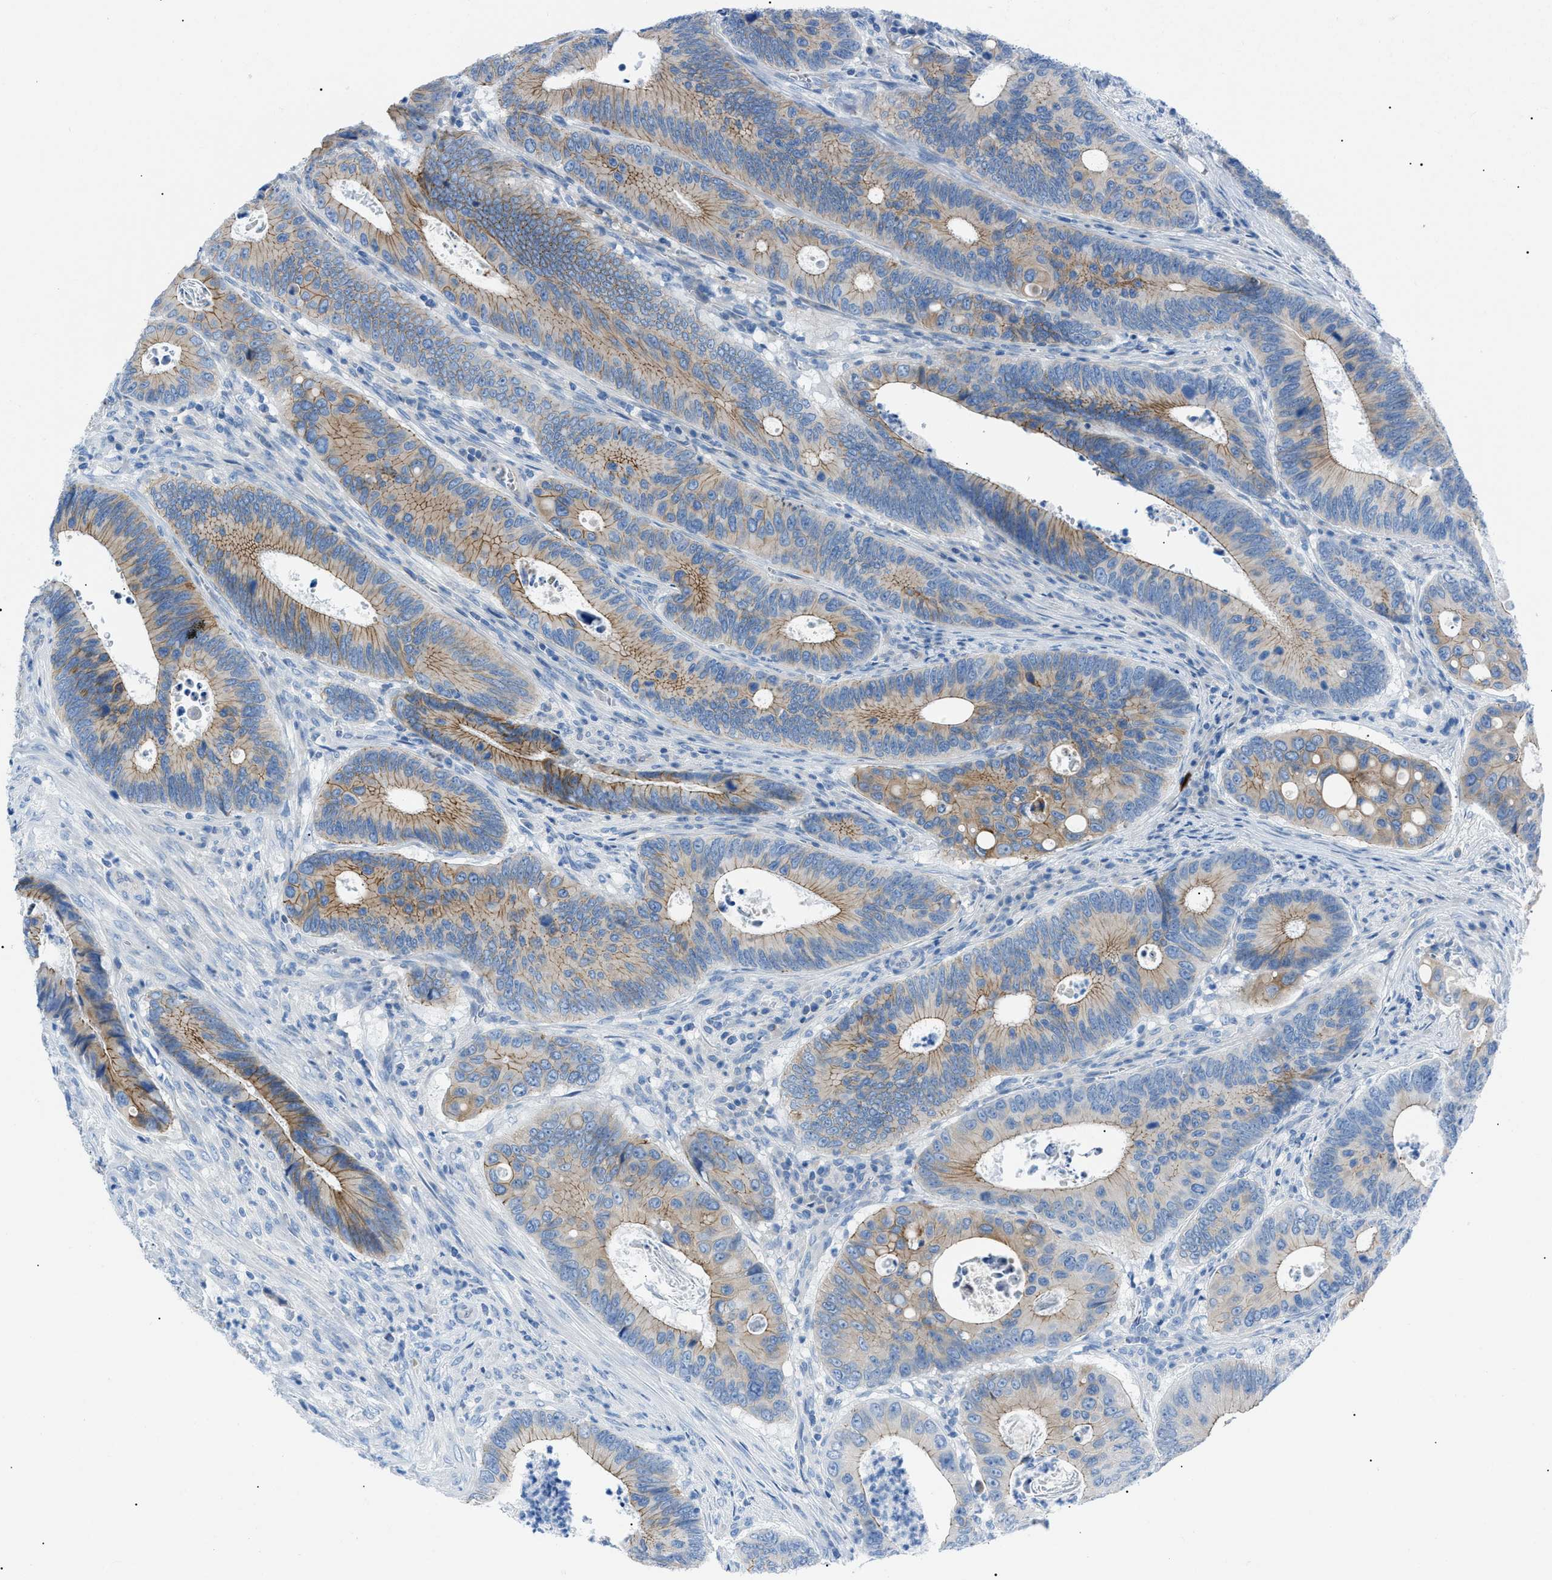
{"staining": {"intensity": "weak", "quantity": ">75%", "location": "cytoplasmic/membranous"}, "tissue": "colorectal cancer", "cell_type": "Tumor cells", "image_type": "cancer", "snomed": [{"axis": "morphology", "description": "Inflammation, NOS"}, {"axis": "morphology", "description": "Adenocarcinoma, NOS"}, {"axis": "topography", "description": "Colon"}], "caption": "High-power microscopy captured an IHC photomicrograph of colorectal adenocarcinoma, revealing weak cytoplasmic/membranous expression in about >75% of tumor cells.", "gene": "ZDHHC24", "patient": {"sex": "male", "age": 72}}